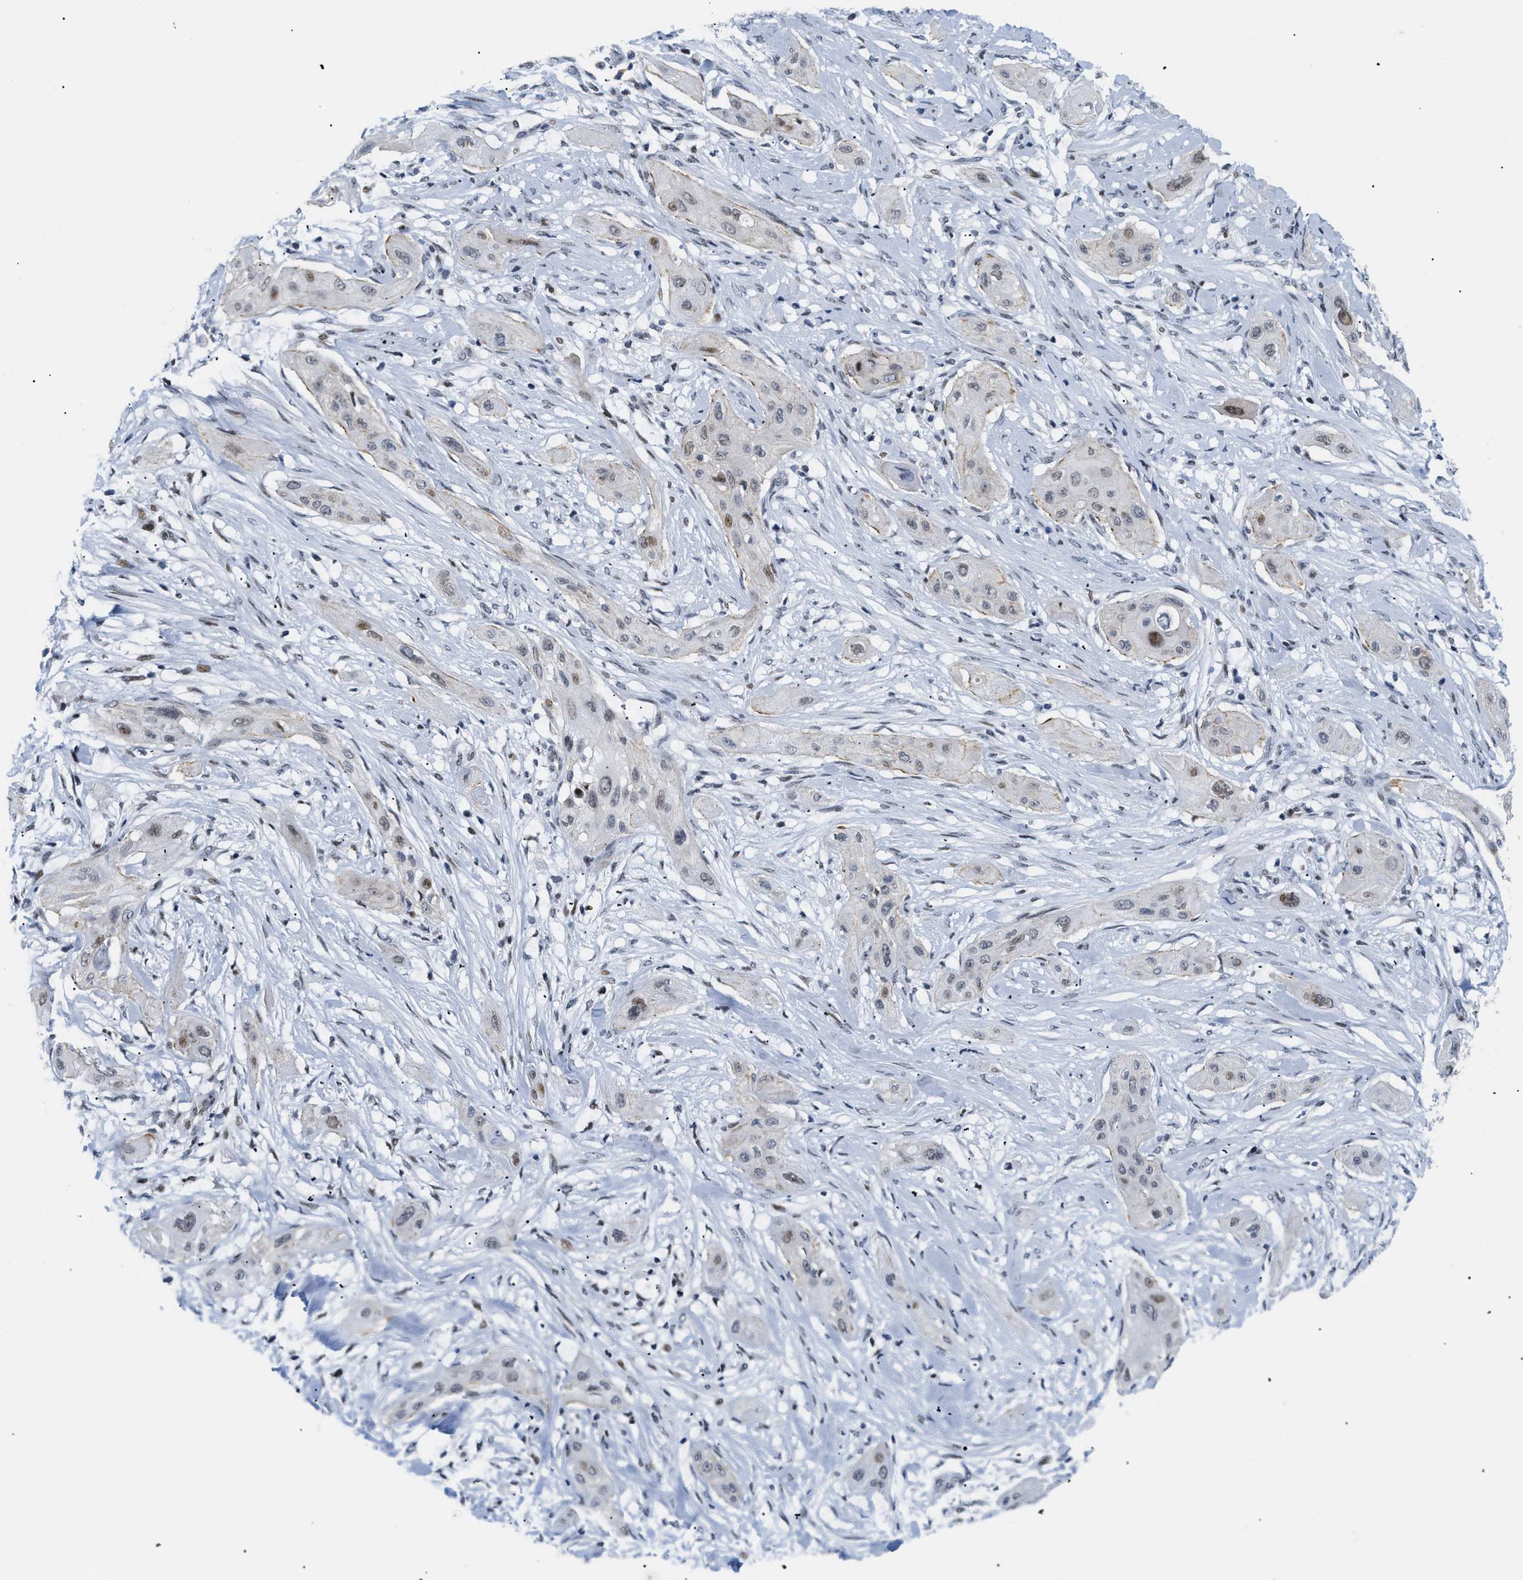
{"staining": {"intensity": "weak", "quantity": "<25%", "location": "nuclear"}, "tissue": "lung cancer", "cell_type": "Tumor cells", "image_type": "cancer", "snomed": [{"axis": "morphology", "description": "Squamous cell carcinoma, NOS"}, {"axis": "topography", "description": "Lung"}], "caption": "The histopathology image exhibits no staining of tumor cells in squamous cell carcinoma (lung).", "gene": "MED1", "patient": {"sex": "female", "age": 47}}